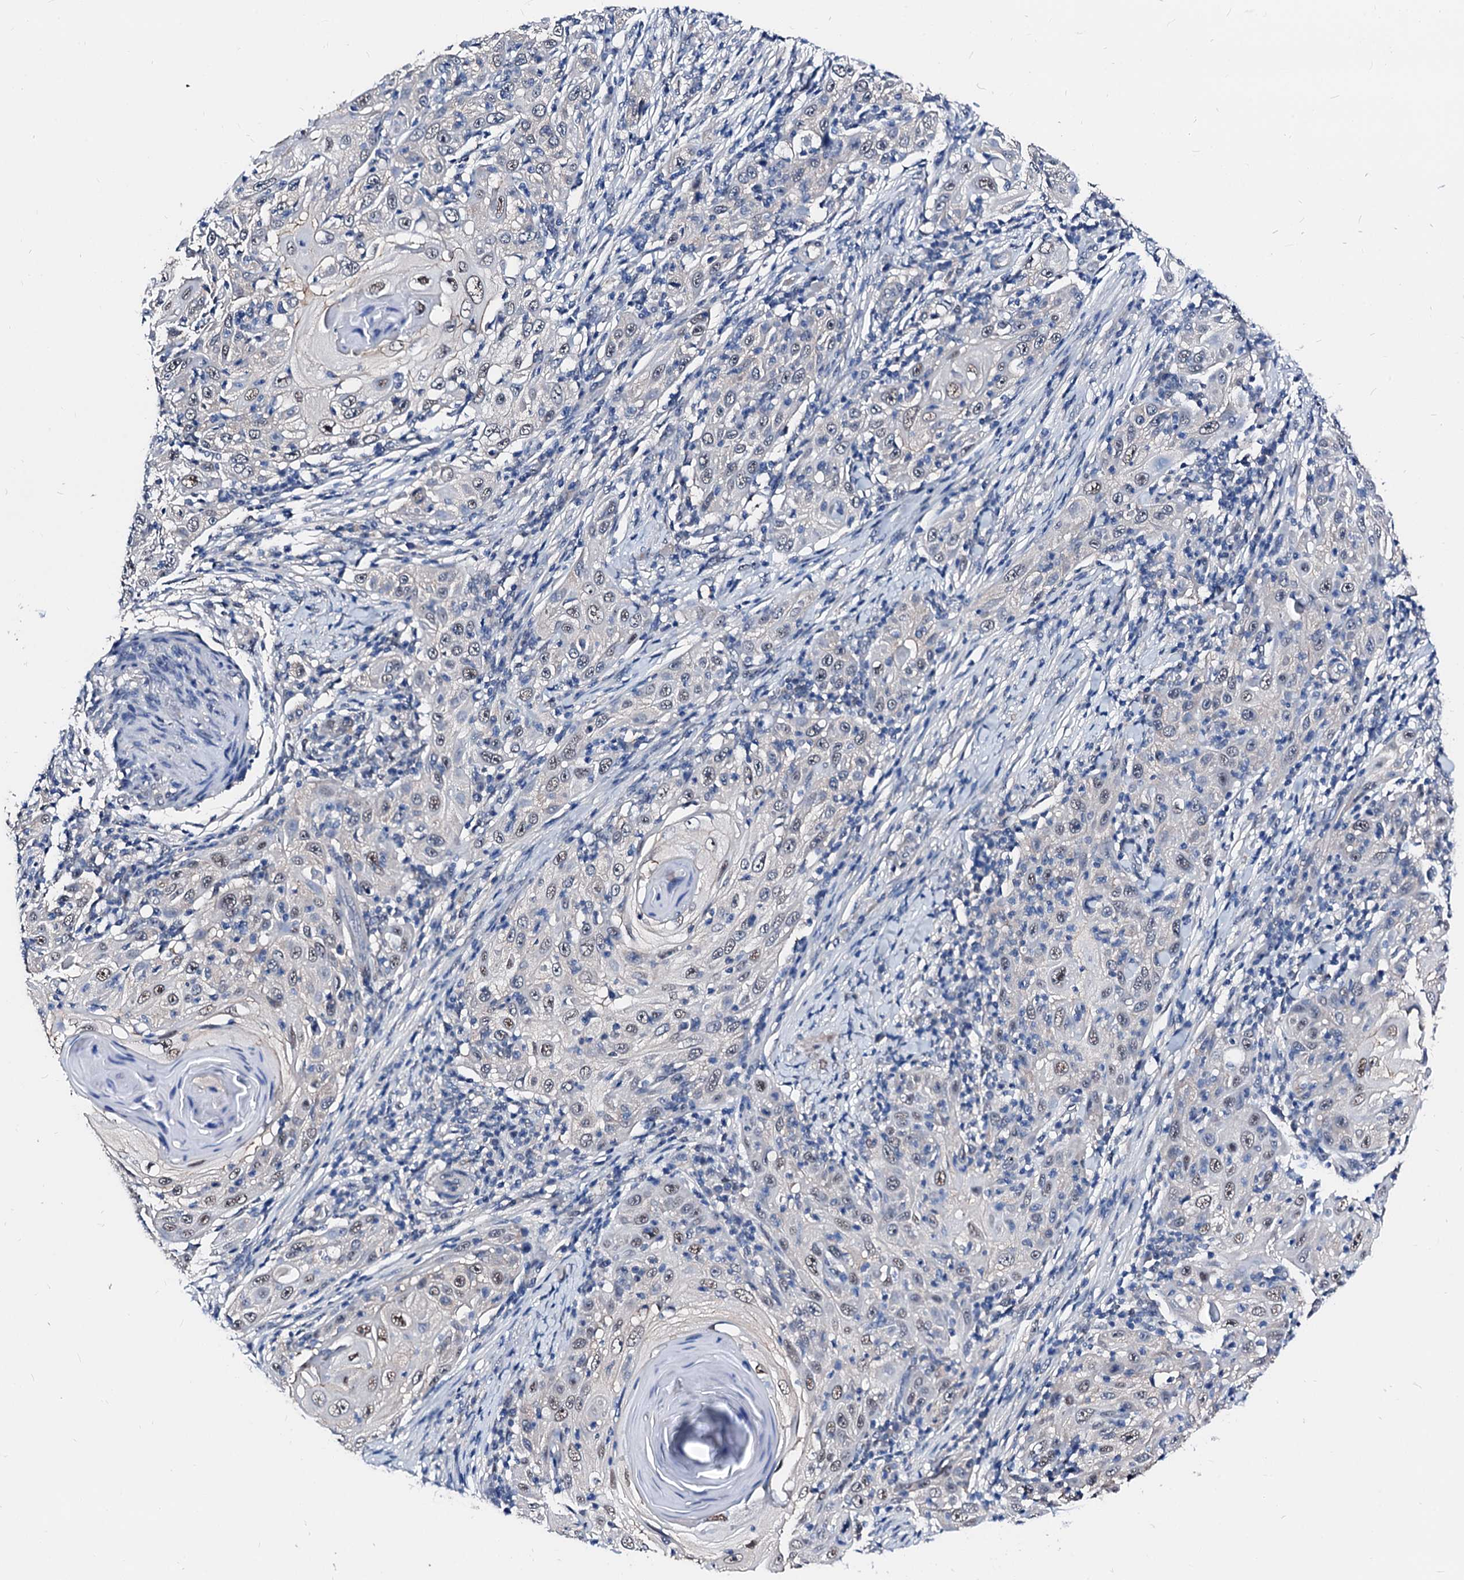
{"staining": {"intensity": "weak", "quantity": "<25%", "location": "nuclear"}, "tissue": "skin cancer", "cell_type": "Tumor cells", "image_type": "cancer", "snomed": [{"axis": "morphology", "description": "Squamous cell carcinoma, NOS"}, {"axis": "topography", "description": "Skin"}], "caption": "Tumor cells are negative for brown protein staining in skin cancer (squamous cell carcinoma).", "gene": "CSN2", "patient": {"sex": "female", "age": 88}}